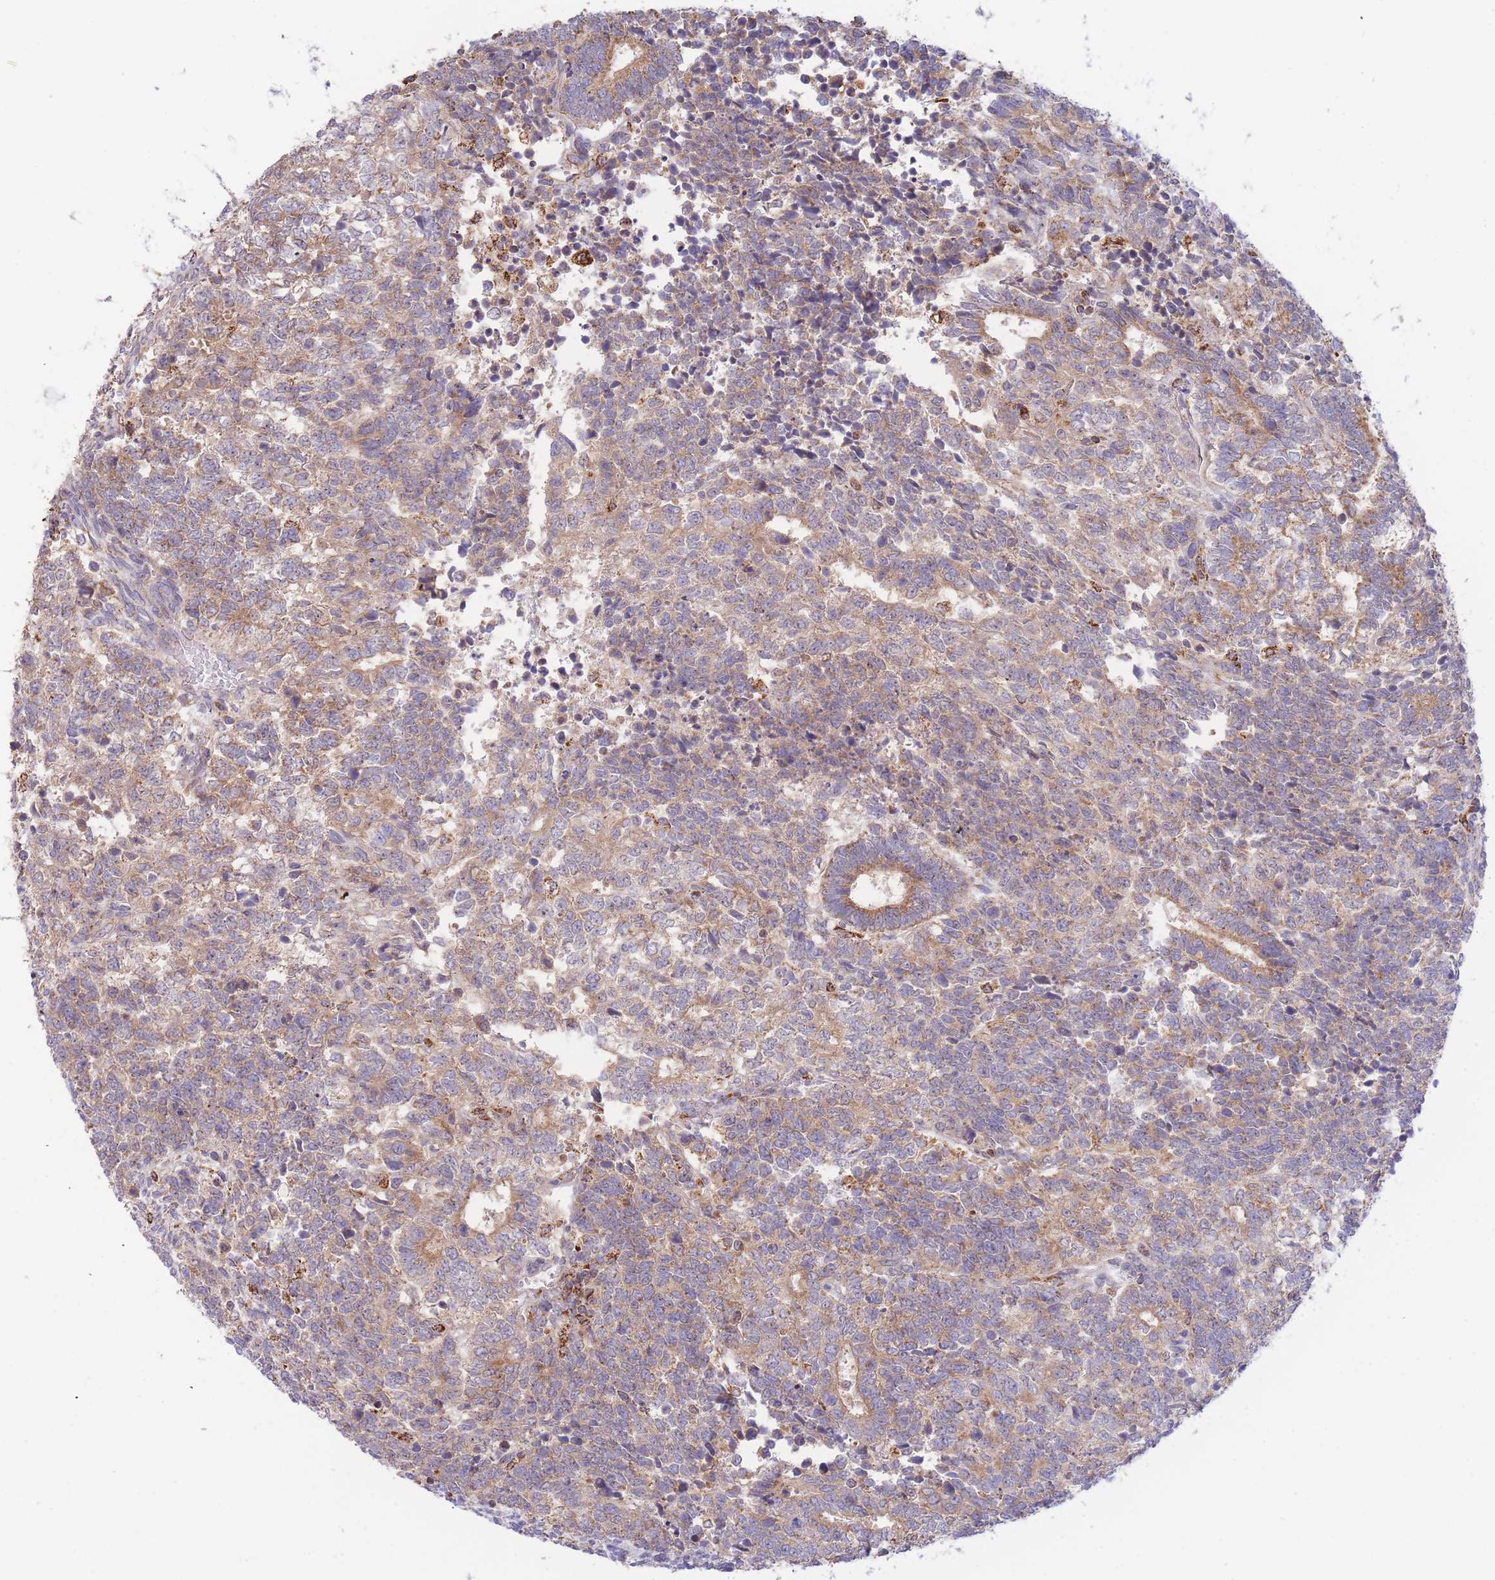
{"staining": {"intensity": "weak", "quantity": ">75%", "location": "cytoplasmic/membranous"}, "tissue": "testis cancer", "cell_type": "Tumor cells", "image_type": "cancer", "snomed": [{"axis": "morphology", "description": "Carcinoma, Embryonal, NOS"}, {"axis": "topography", "description": "Testis"}], "caption": "Immunohistochemistry (DAB (3,3'-diaminobenzidine)) staining of embryonal carcinoma (testis) demonstrates weak cytoplasmic/membranous protein expression in approximately >75% of tumor cells.", "gene": "MRPL17", "patient": {"sex": "male", "age": 23}}